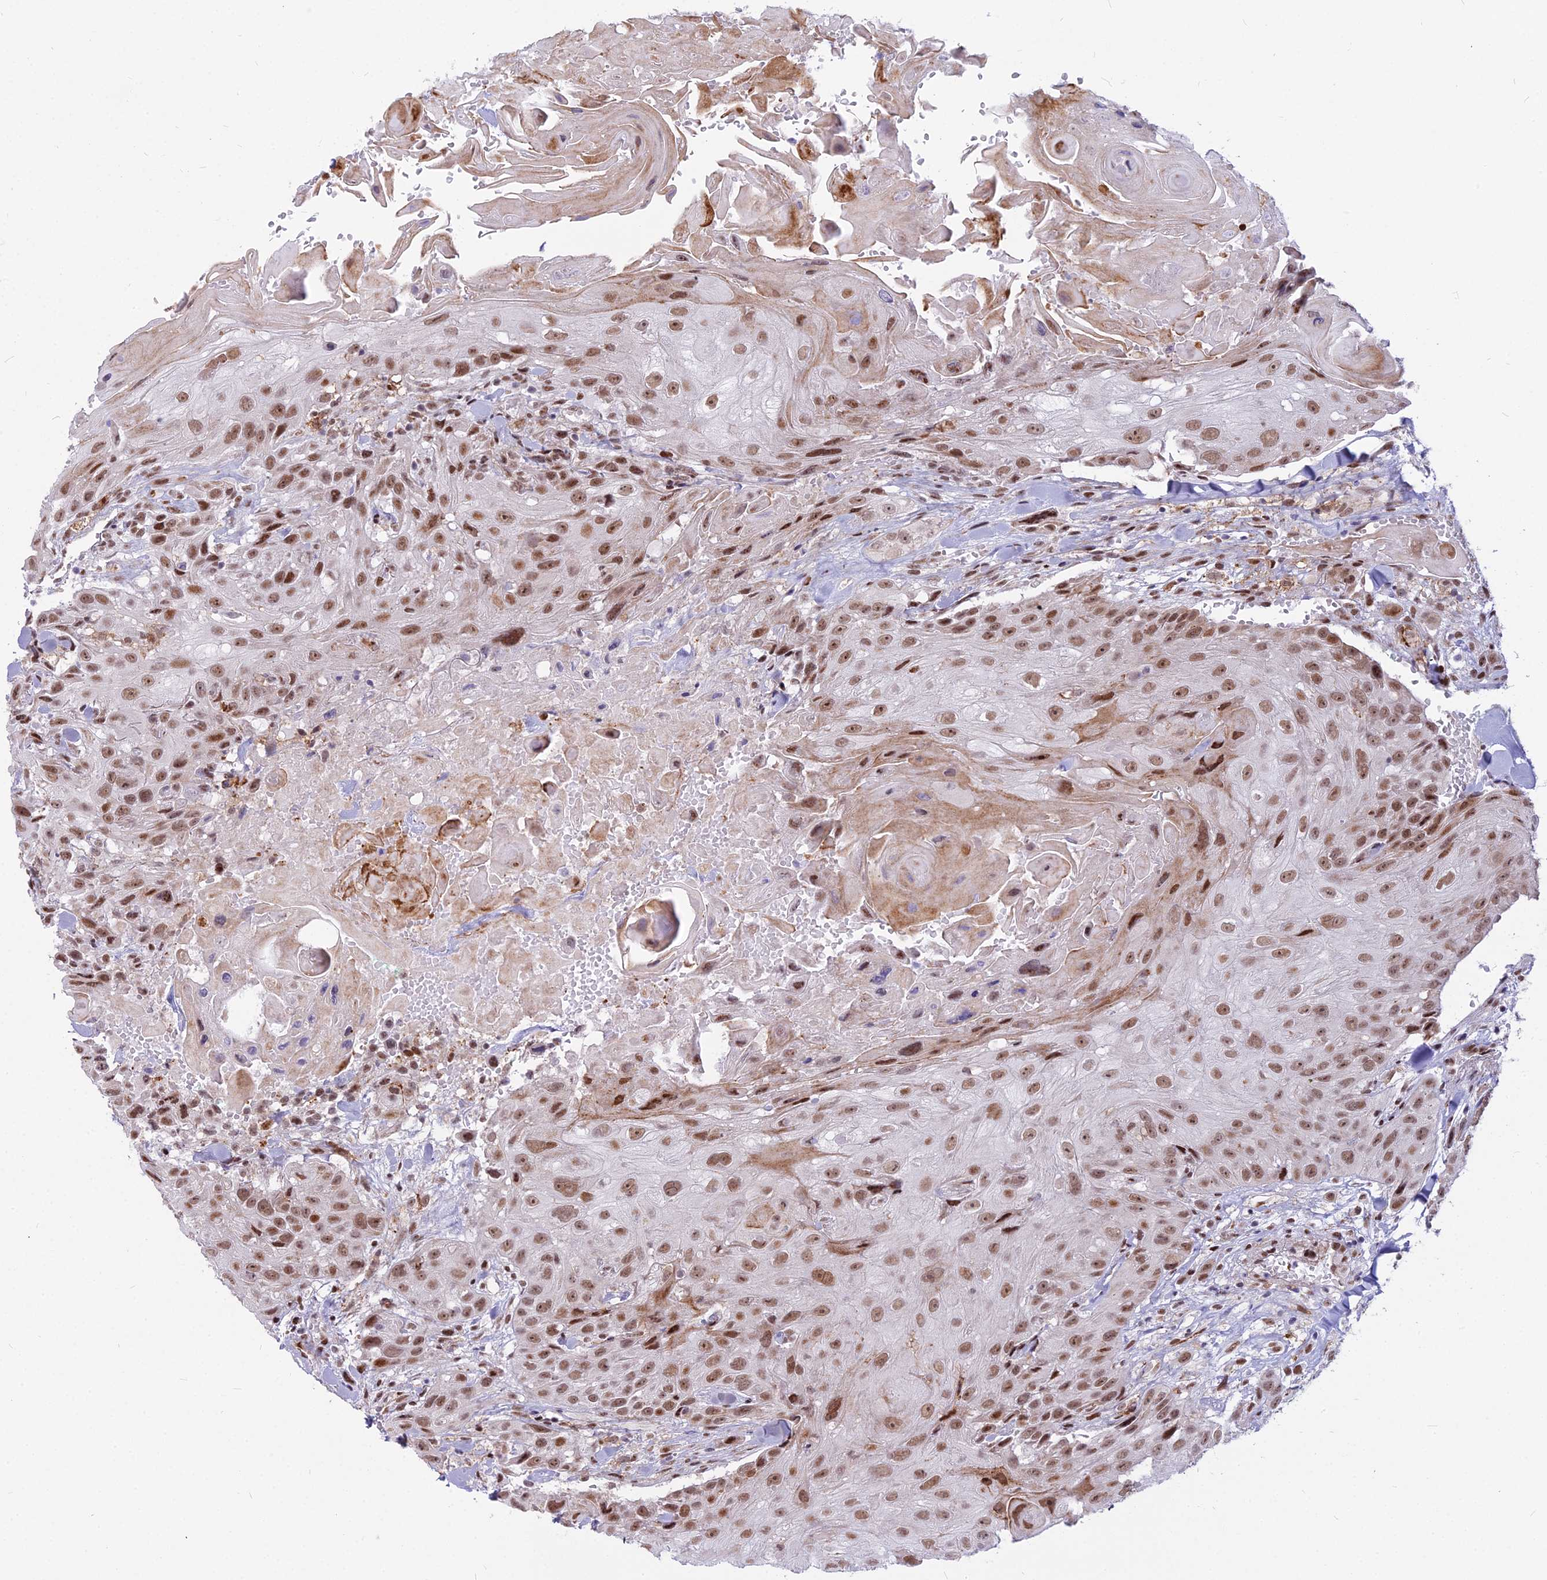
{"staining": {"intensity": "moderate", "quantity": ">75%", "location": "nuclear"}, "tissue": "head and neck cancer", "cell_type": "Tumor cells", "image_type": "cancer", "snomed": [{"axis": "morphology", "description": "Squamous cell carcinoma, NOS"}, {"axis": "topography", "description": "Head-Neck"}], "caption": "Protein expression analysis of head and neck cancer shows moderate nuclear staining in approximately >75% of tumor cells. (Stains: DAB in brown, nuclei in blue, Microscopy: brightfield microscopy at high magnification).", "gene": "ALG10", "patient": {"sex": "male", "age": 81}}